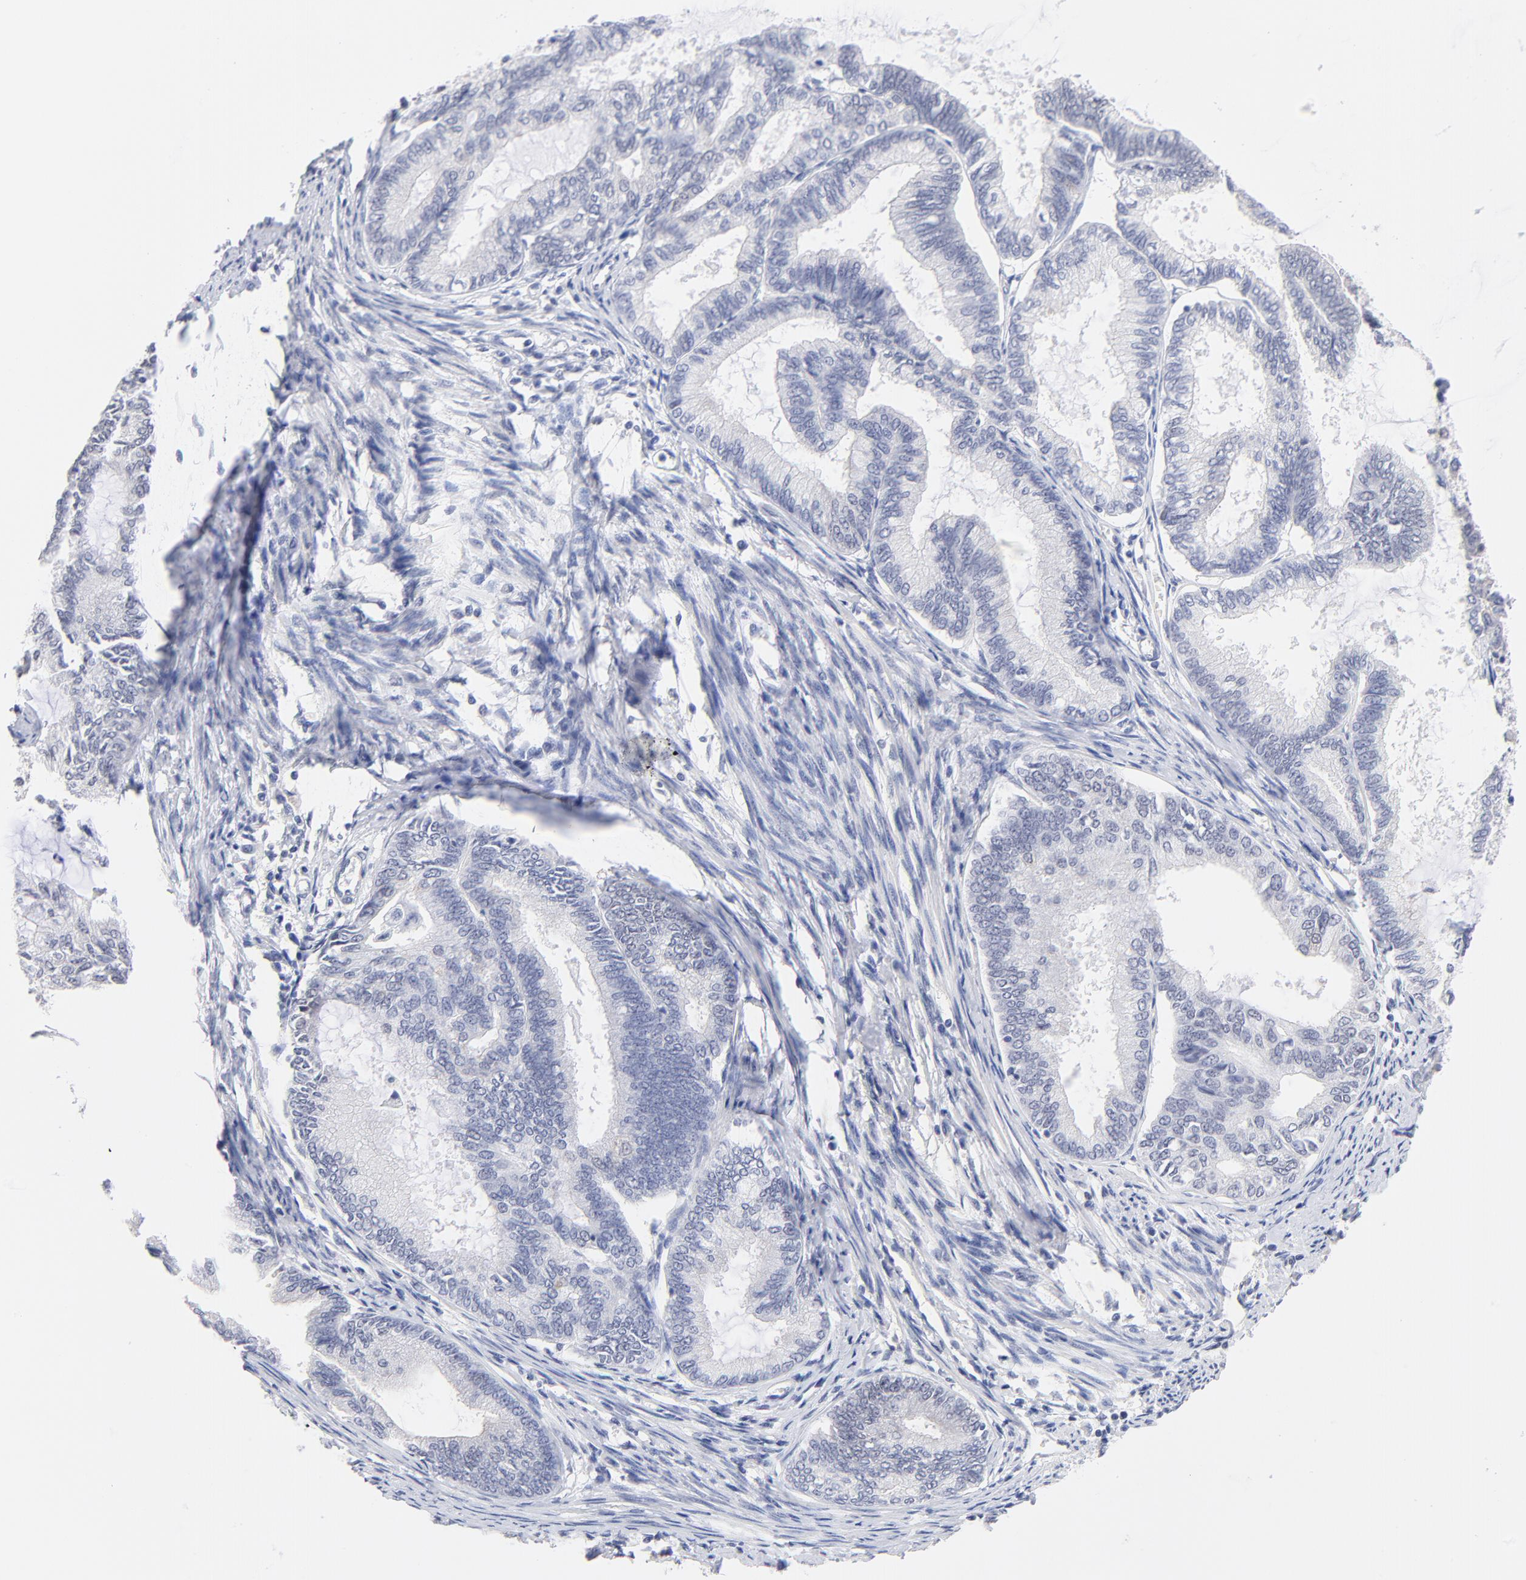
{"staining": {"intensity": "negative", "quantity": "none", "location": "none"}, "tissue": "endometrial cancer", "cell_type": "Tumor cells", "image_type": "cancer", "snomed": [{"axis": "morphology", "description": "Adenocarcinoma, NOS"}, {"axis": "topography", "description": "Endometrium"}], "caption": "An image of human endometrial cancer (adenocarcinoma) is negative for staining in tumor cells.", "gene": "ZNF74", "patient": {"sex": "female", "age": 86}}